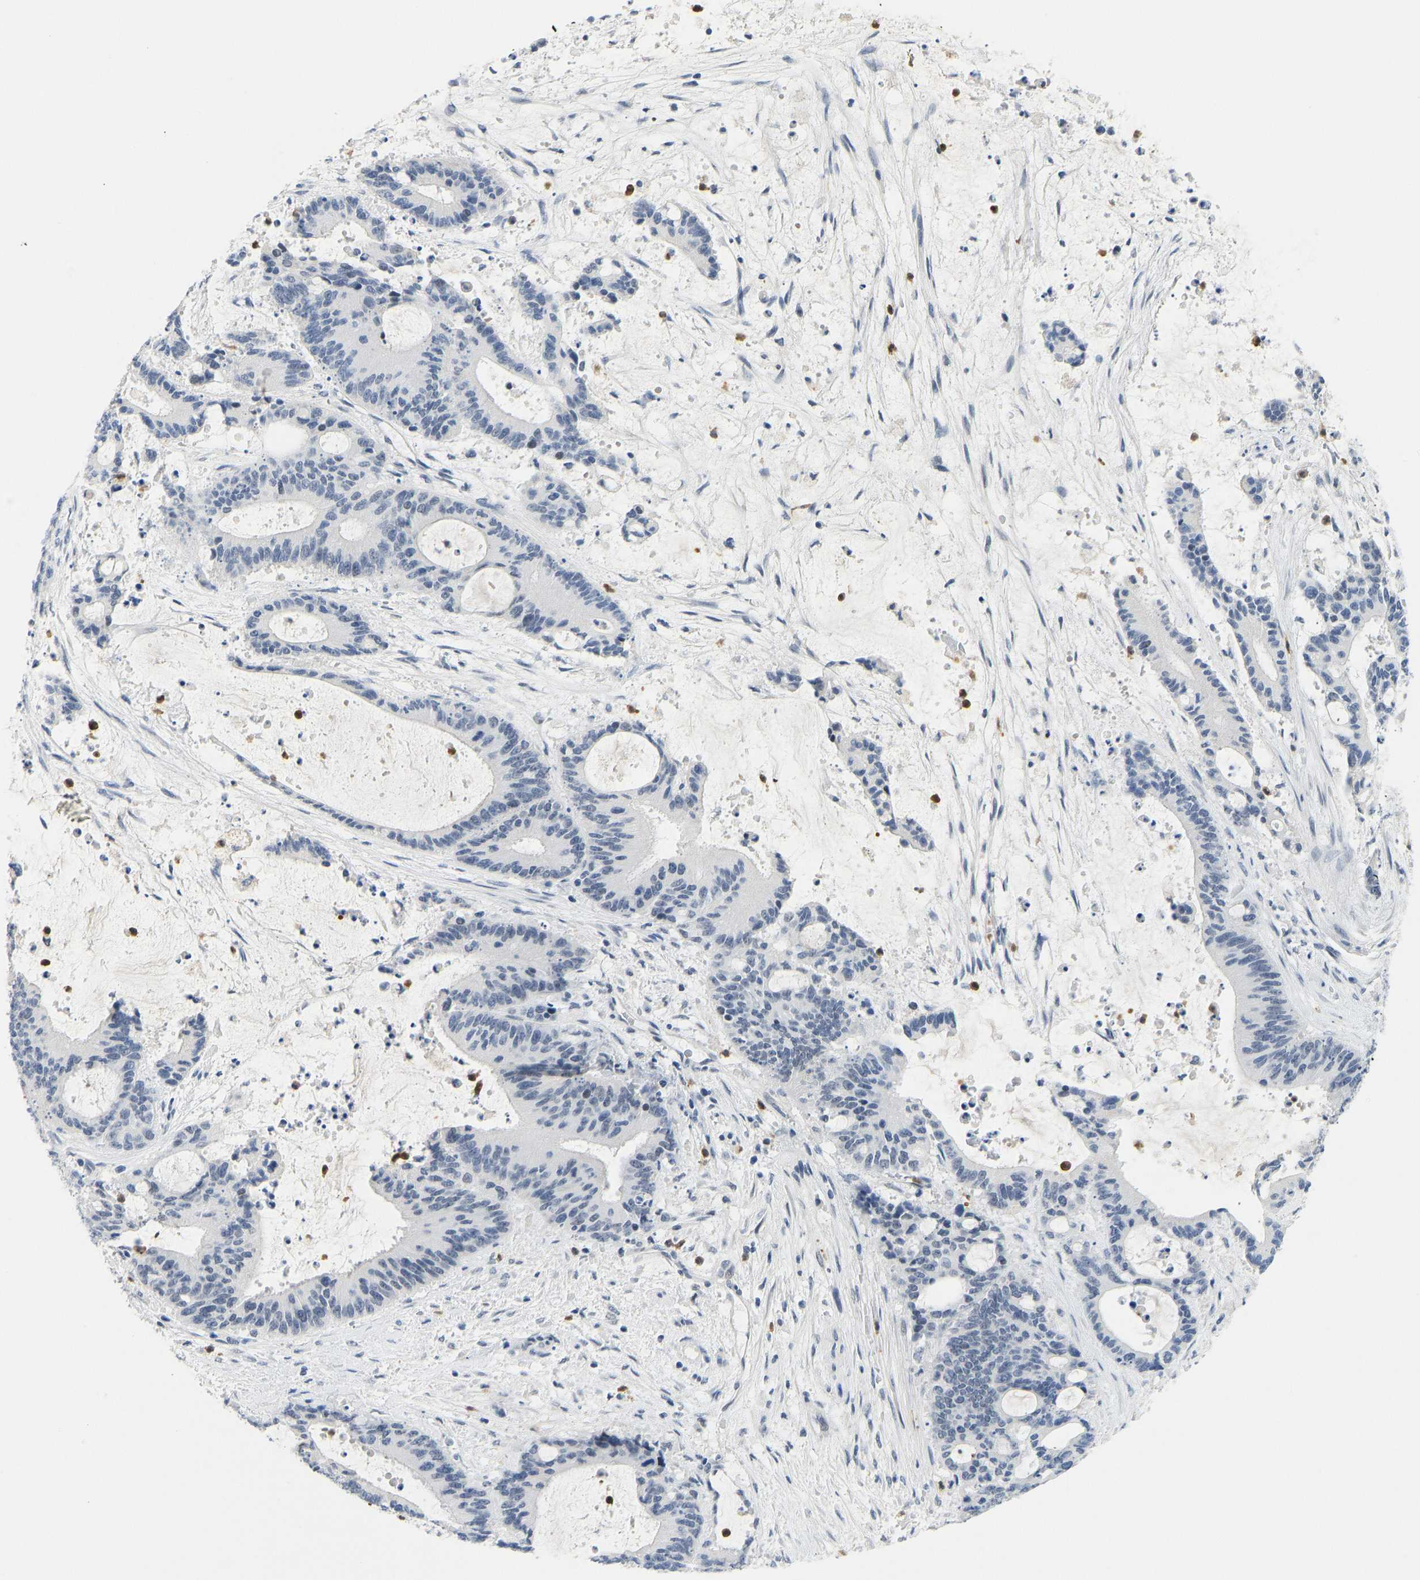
{"staining": {"intensity": "negative", "quantity": "none", "location": "none"}, "tissue": "liver cancer", "cell_type": "Tumor cells", "image_type": "cancer", "snomed": [{"axis": "morphology", "description": "Normal tissue, NOS"}, {"axis": "morphology", "description": "Cholangiocarcinoma"}, {"axis": "topography", "description": "Liver"}, {"axis": "topography", "description": "Peripheral nerve tissue"}], "caption": "Immunohistochemistry micrograph of neoplastic tissue: liver cancer stained with DAB (3,3'-diaminobenzidine) demonstrates no significant protein expression in tumor cells.", "gene": "TXNDC2", "patient": {"sex": "female", "age": 73}}